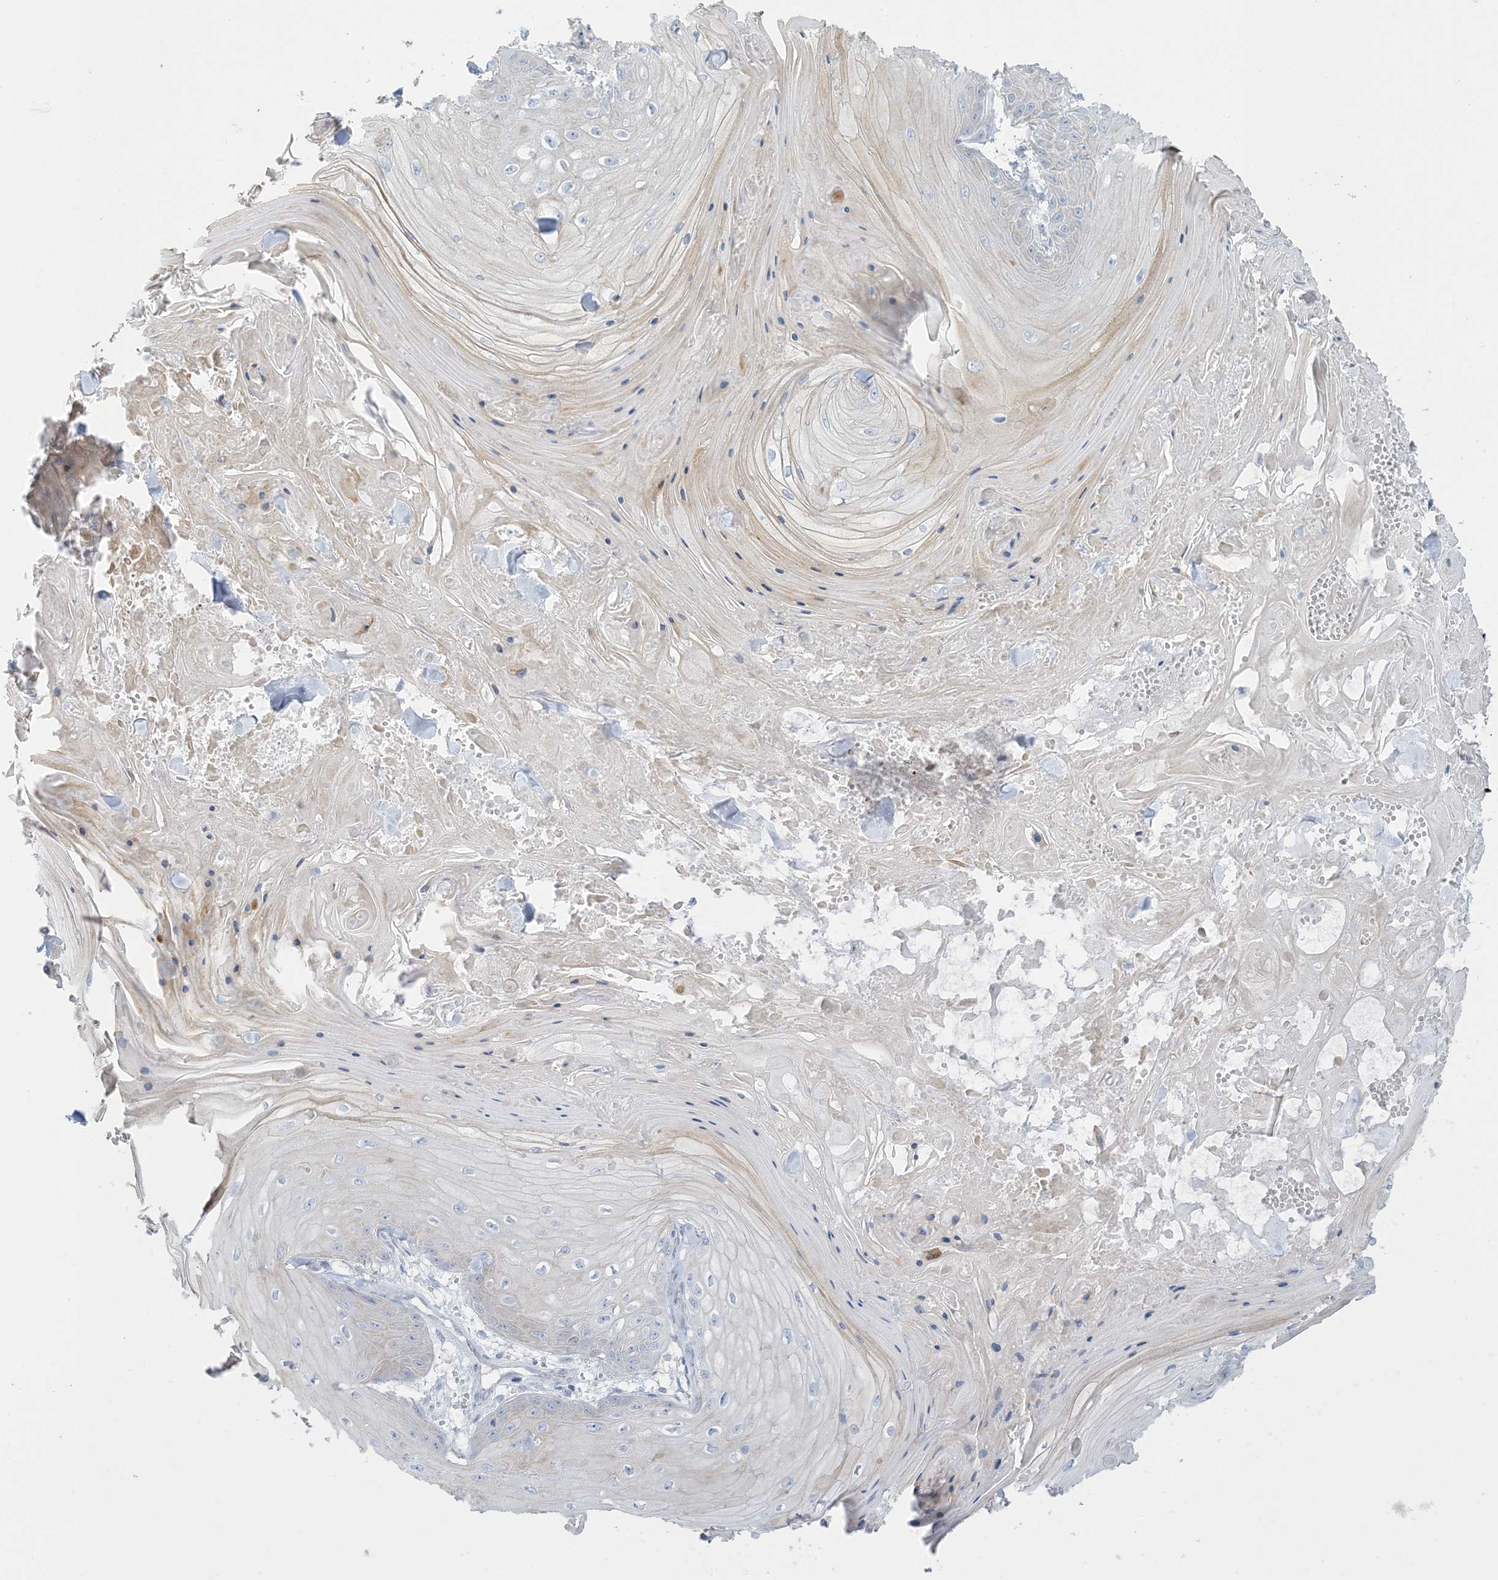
{"staining": {"intensity": "negative", "quantity": "none", "location": "none"}, "tissue": "skin cancer", "cell_type": "Tumor cells", "image_type": "cancer", "snomed": [{"axis": "morphology", "description": "Squamous cell carcinoma, NOS"}, {"axis": "topography", "description": "Skin"}], "caption": "Immunohistochemistry (IHC) of skin cancer (squamous cell carcinoma) displays no positivity in tumor cells.", "gene": "XIRP2", "patient": {"sex": "male", "age": 74}}